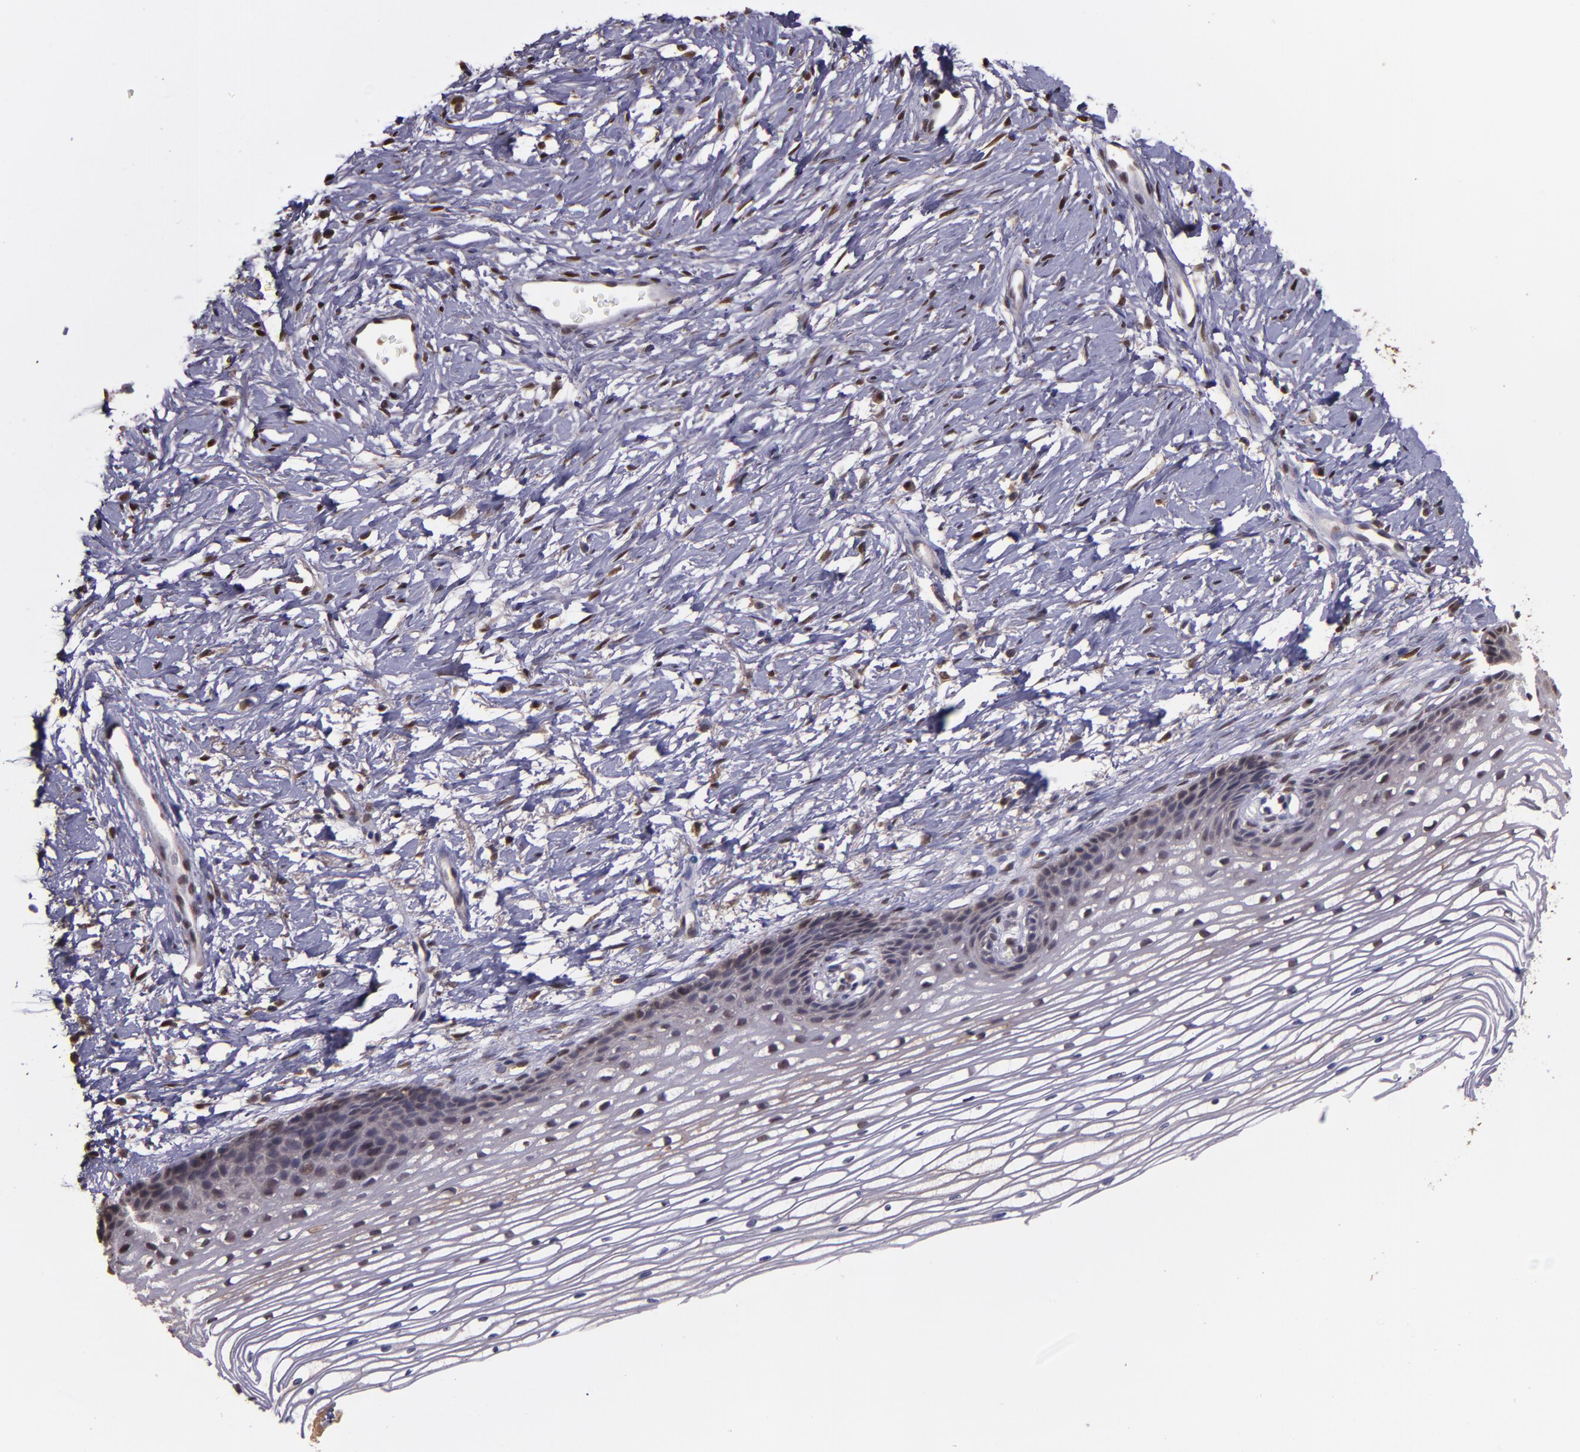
{"staining": {"intensity": "moderate", "quantity": "25%-75%", "location": "cytoplasmic/membranous,nuclear"}, "tissue": "cervix", "cell_type": "Glandular cells", "image_type": "normal", "snomed": [{"axis": "morphology", "description": "Normal tissue, NOS"}, {"axis": "topography", "description": "Cervix"}], "caption": "Approximately 25%-75% of glandular cells in benign cervix demonstrate moderate cytoplasmic/membranous,nuclear protein staining as visualized by brown immunohistochemical staining.", "gene": "SERPINF2", "patient": {"sex": "female", "age": 77}}